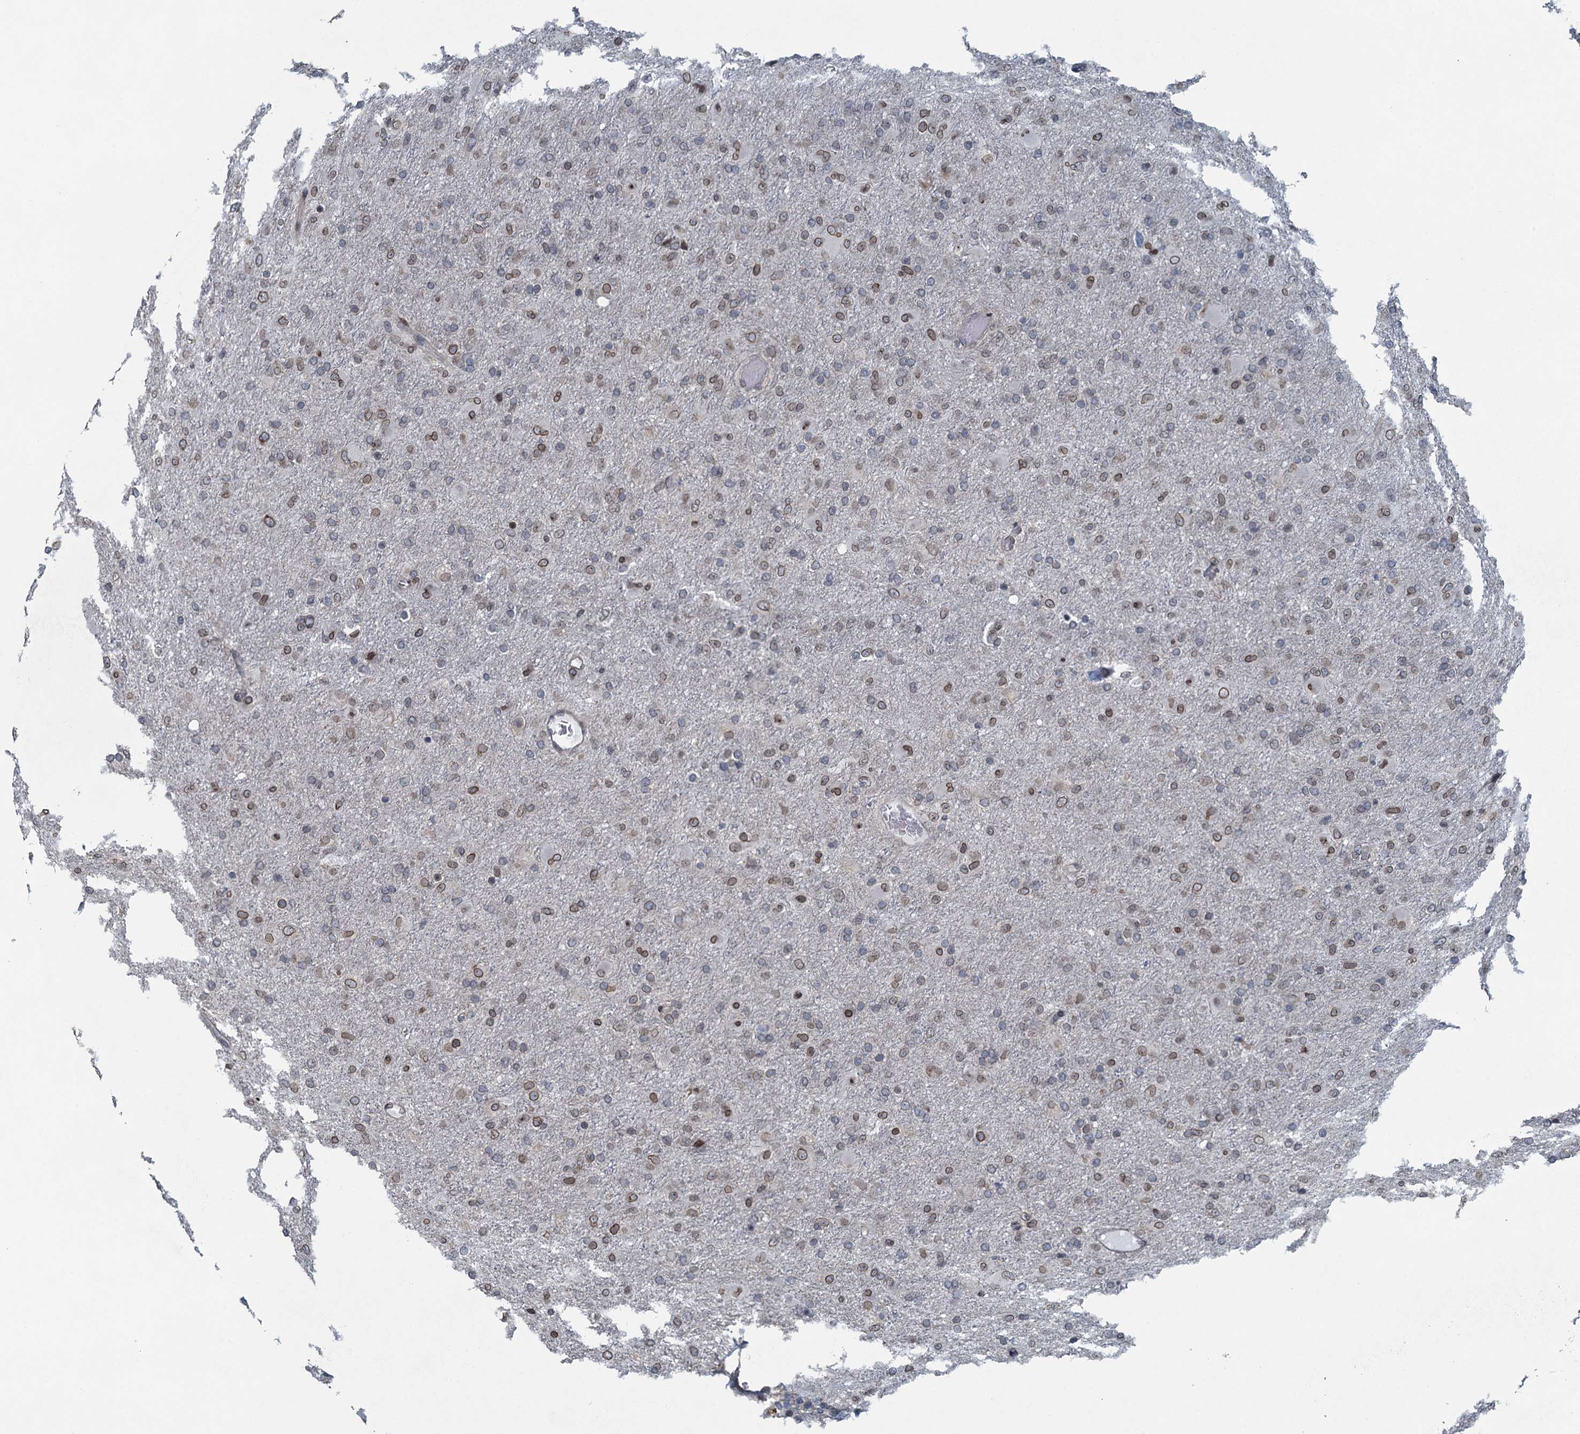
{"staining": {"intensity": "weak", "quantity": "25%-75%", "location": "cytoplasmic/membranous,nuclear"}, "tissue": "glioma", "cell_type": "Tumor cells", "image_type": "cancer", "snomed": [{"axis": "morphology", "description": "Glioma, malignant, Low grade"}, {"axis": "topography", "description": "Brain"}], "caption": "IHC of human glioma exhibits low levels of weak cytoplasmic/membranous and nuclear positivity in about 25%-75% of tumor cells. The protein is shown in brown color, while the nuclei are stained blue.", "gene": "CCDC34", "patient": {"sex": "male", "age": 65}}